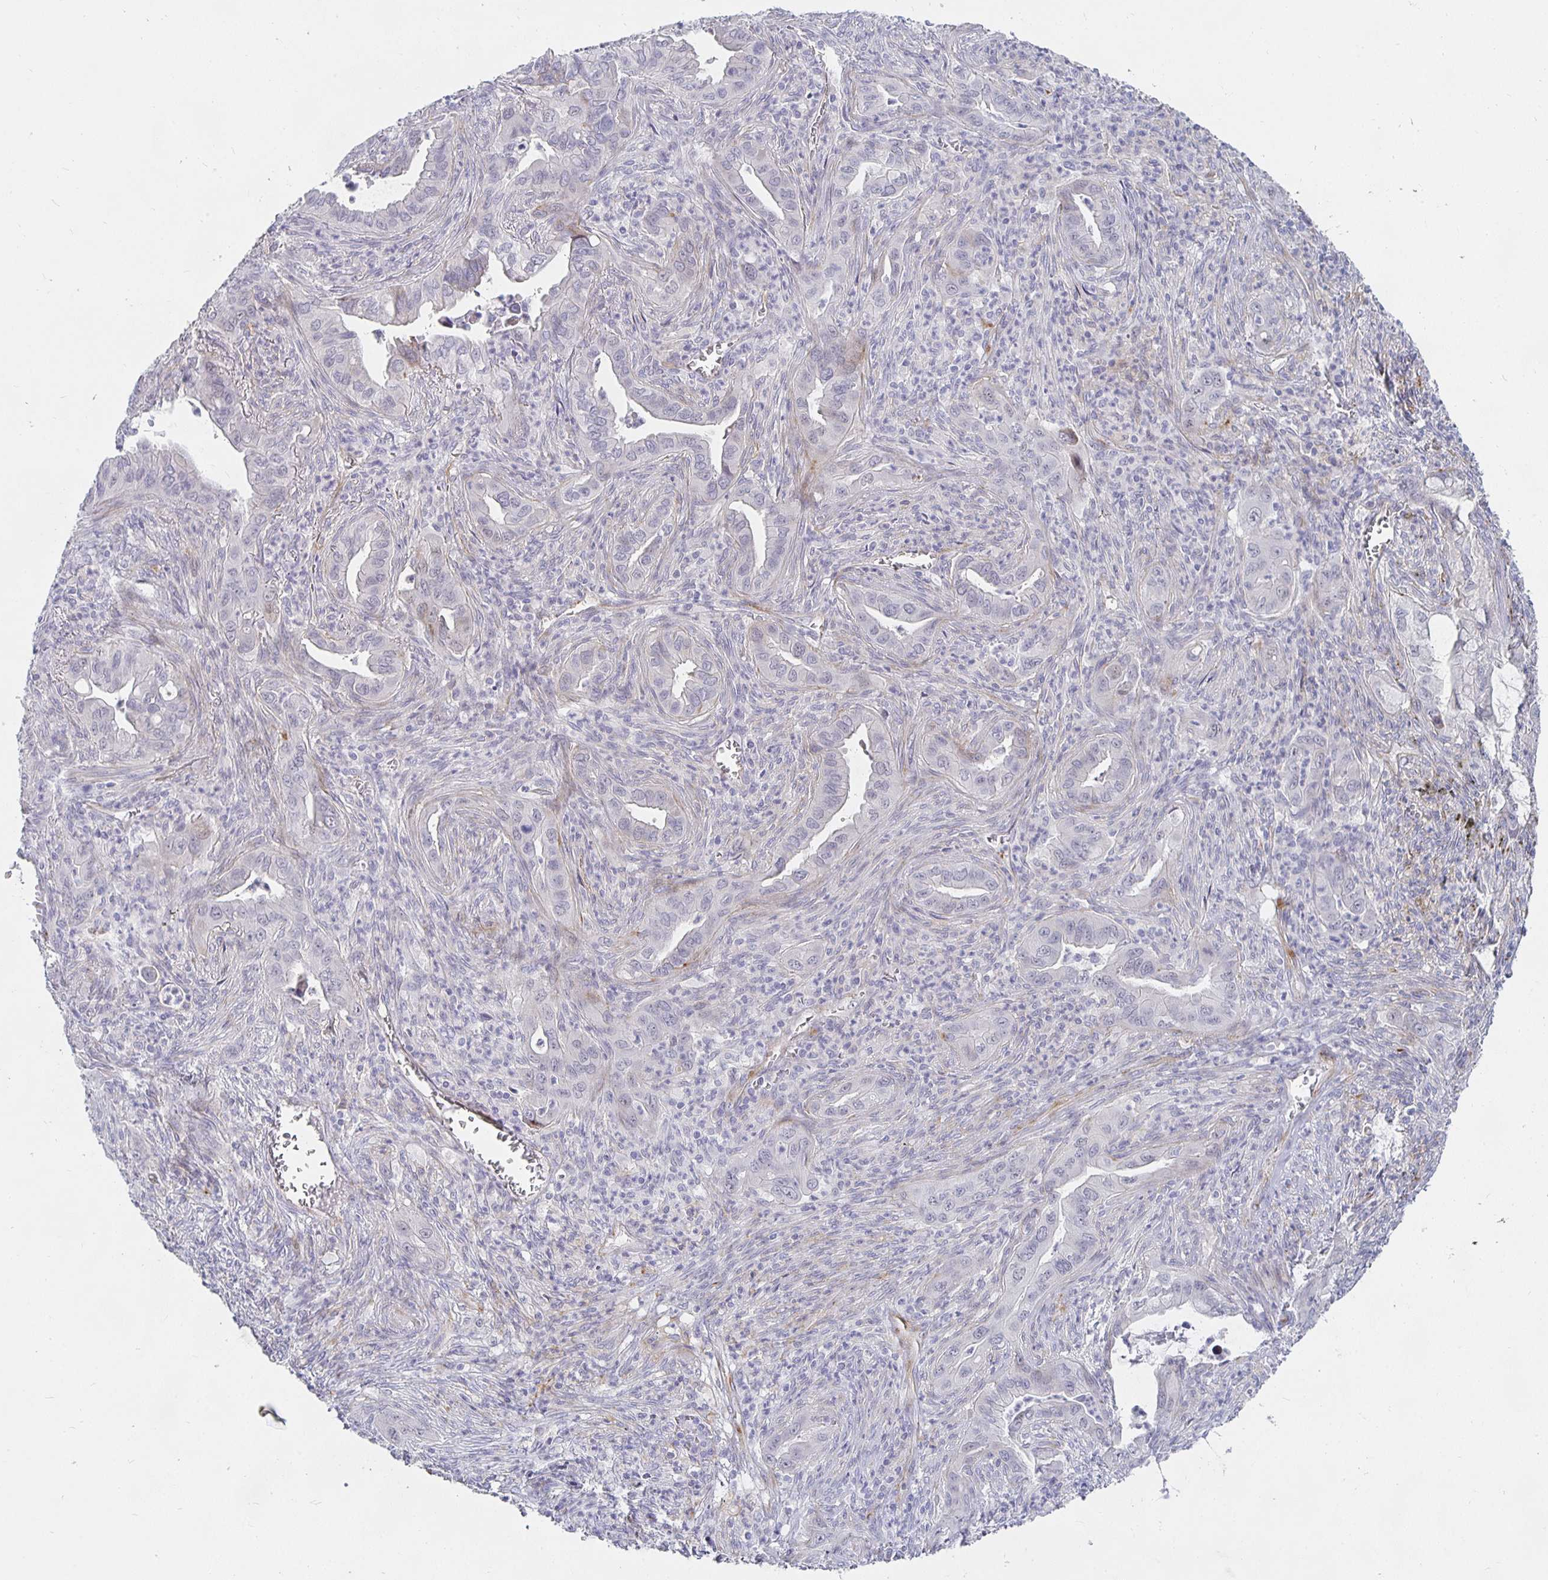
{"staining": {"intensity": "negative", "quantity": "none", "location": "none"}, "tissue": "lung cancer", "cell_type": "Tumor cells", "image_type": "cancer", "snomed": [{"axis": "morphology", "description": "Adenocarcinoma, NOS"}, {"axis": "topography", "description": "Lung"}], "caption": "Immunohistochemistry (IHC) image of neoplastic tissue: lung adenocarcinoma stained with DAB exhibits no significant protein positivity in tumor cells. (Stains: DAB (3,3'-diaminobenzidine) IHC with hematoxylin counter stain, Microscopy: brightfield microscopy at high magnification).", "gene": "S100G", "patient": {"sex": "male", "age": 65}}